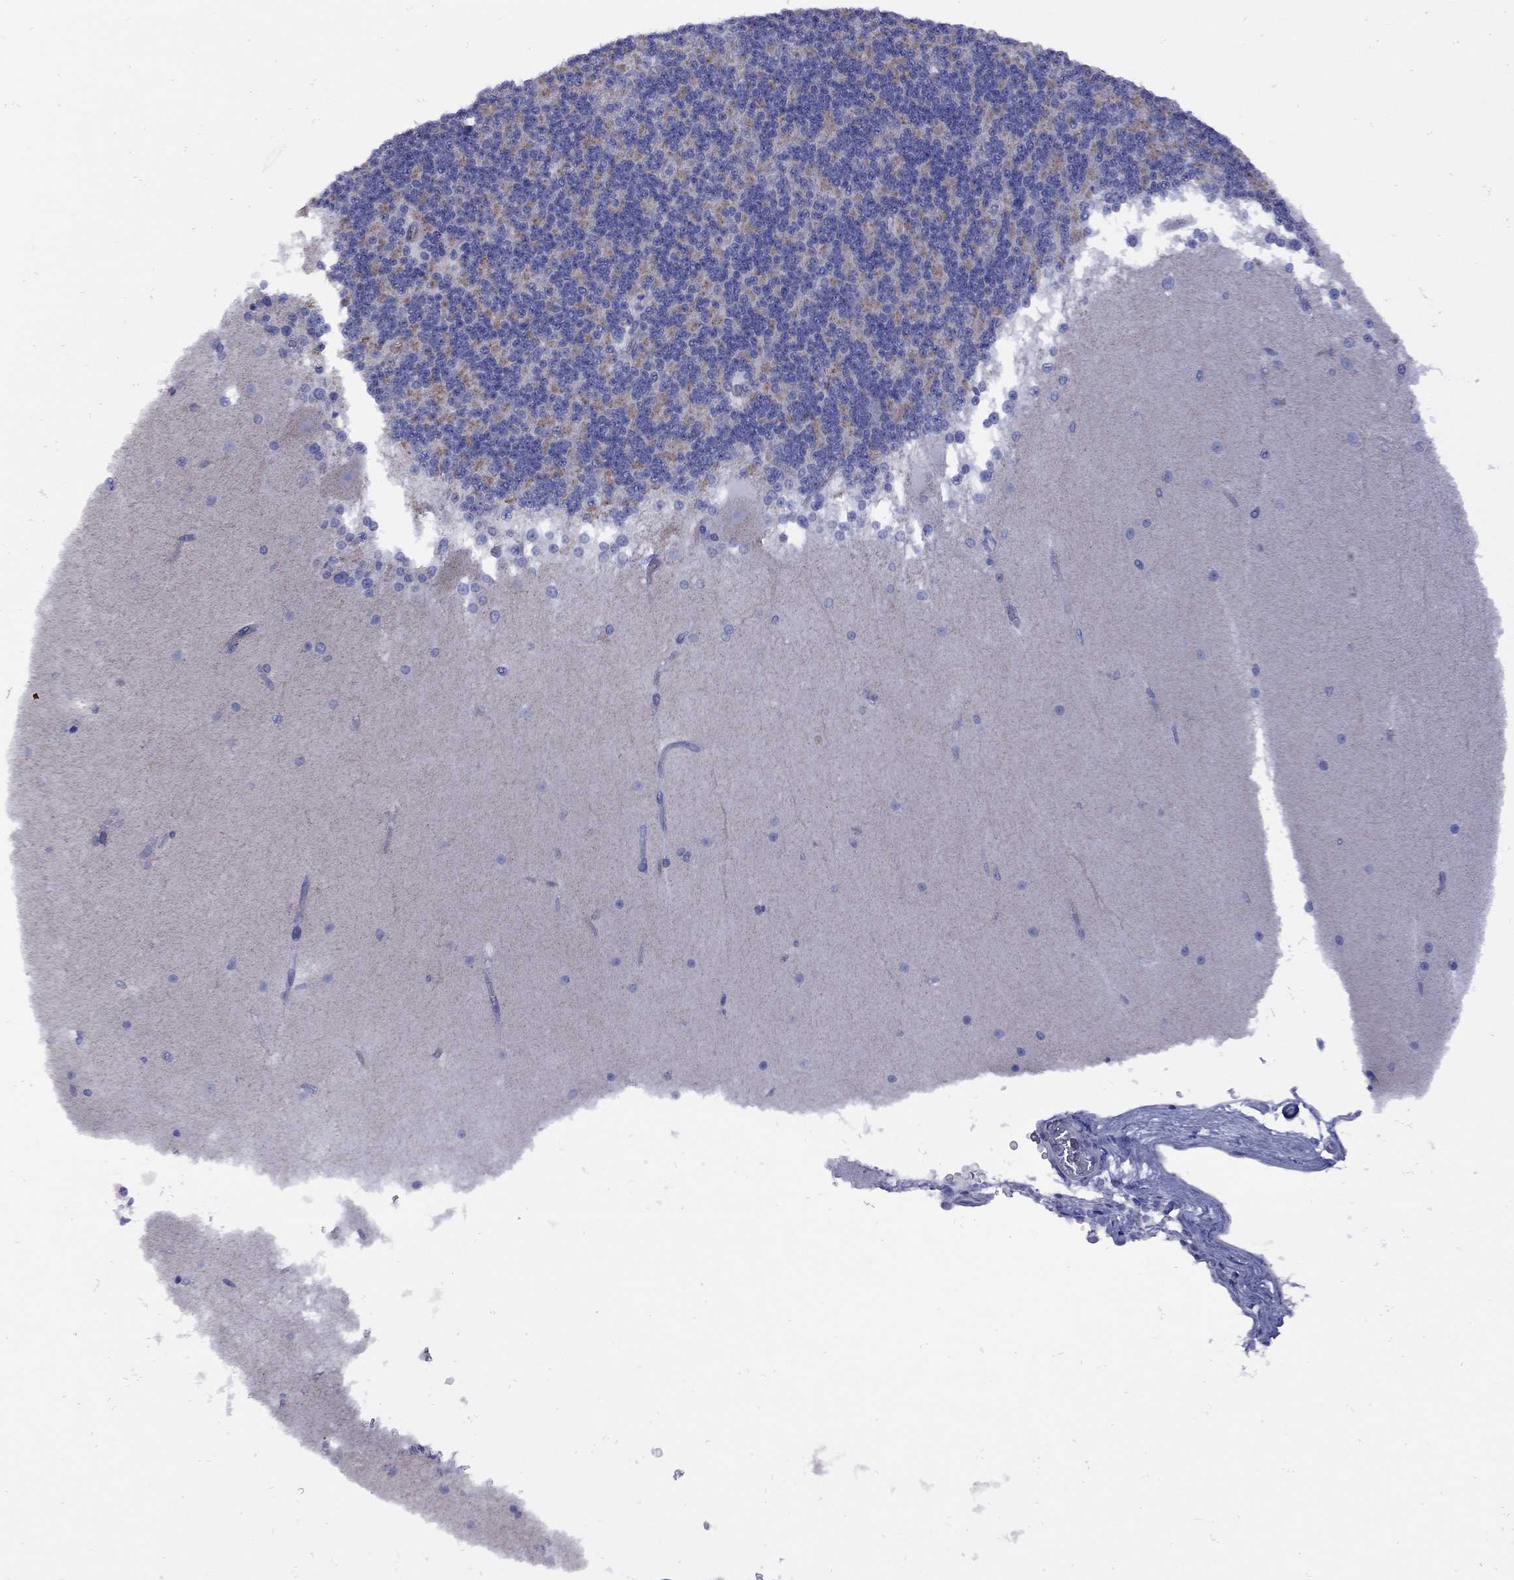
{"staining": {"intensity": "negative", "quantity": "none", "location": "none"}, "tissue": "cerebellum", "cell_type": "Cells in granular layer", "image_type": "normal", "snomed": [{"axis": "morphology", "description": "Normal tissue, NOS"}, {"axis": "topography", "description": "Cerebellum"}], "caption": "A micrograph of cerebellum stained for a protein demonstrates no brown staining in cells in granular layer.", "gene": "SESTD1", "patient": {"sex": "female", "age": 19}}